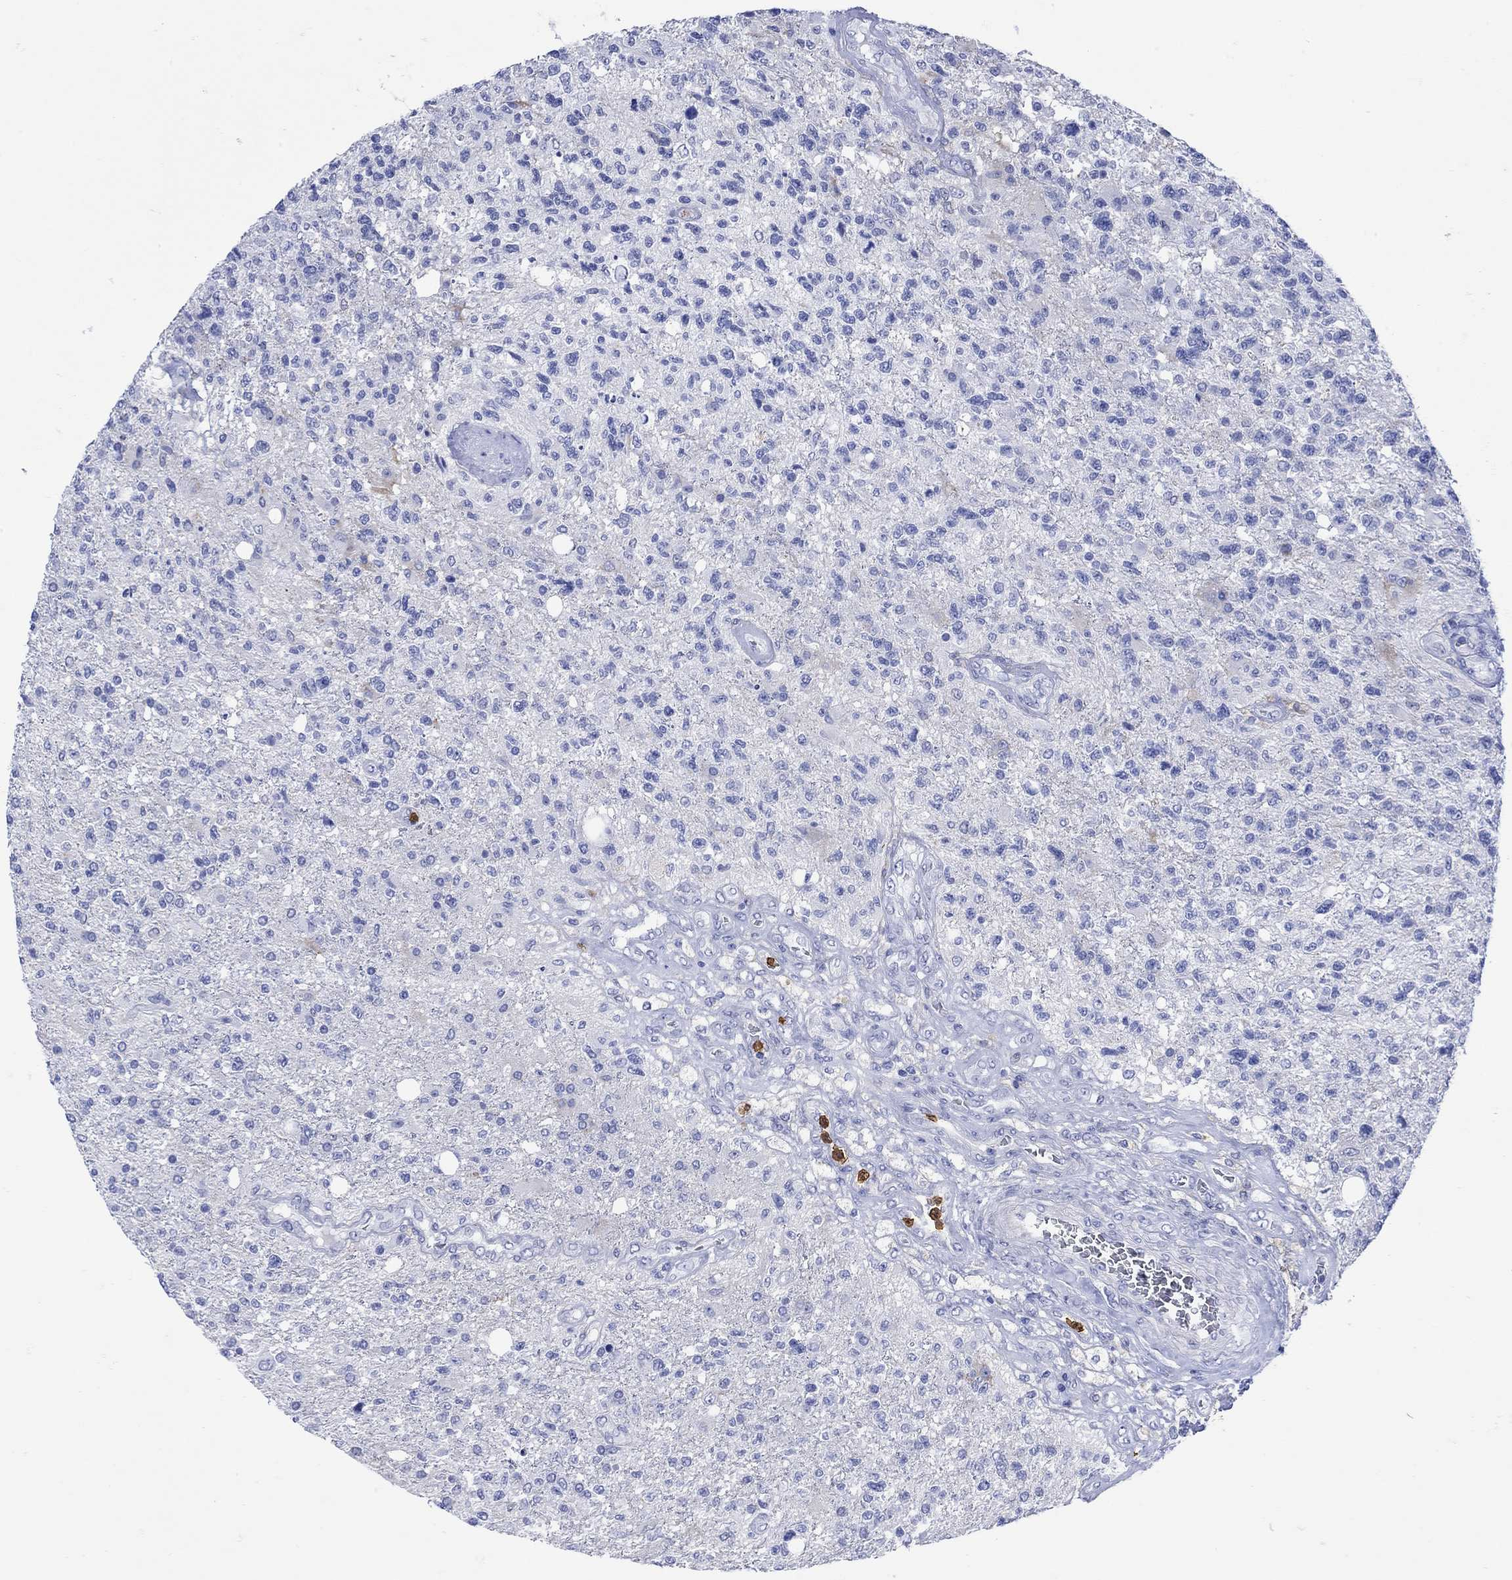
{"staining": {"intensity": "negative", "quantity": "none", "location": "none"}, "tissue": "glioma", "cell_type": "Tumor cells", "image_type": "cancer", "snomed": [{"axis": "morphology", "description": "Glioma, malignant, High grade"}, {"axis": "topography", "description": "Brain"}], "caption": "IHC photomicrograph of human malignant high-grade glioma stained for a protein (brown), which displays no positivity in tumor cells.", "gene": "LINGO3", "patient": {"sex": "male", "age": 56}}